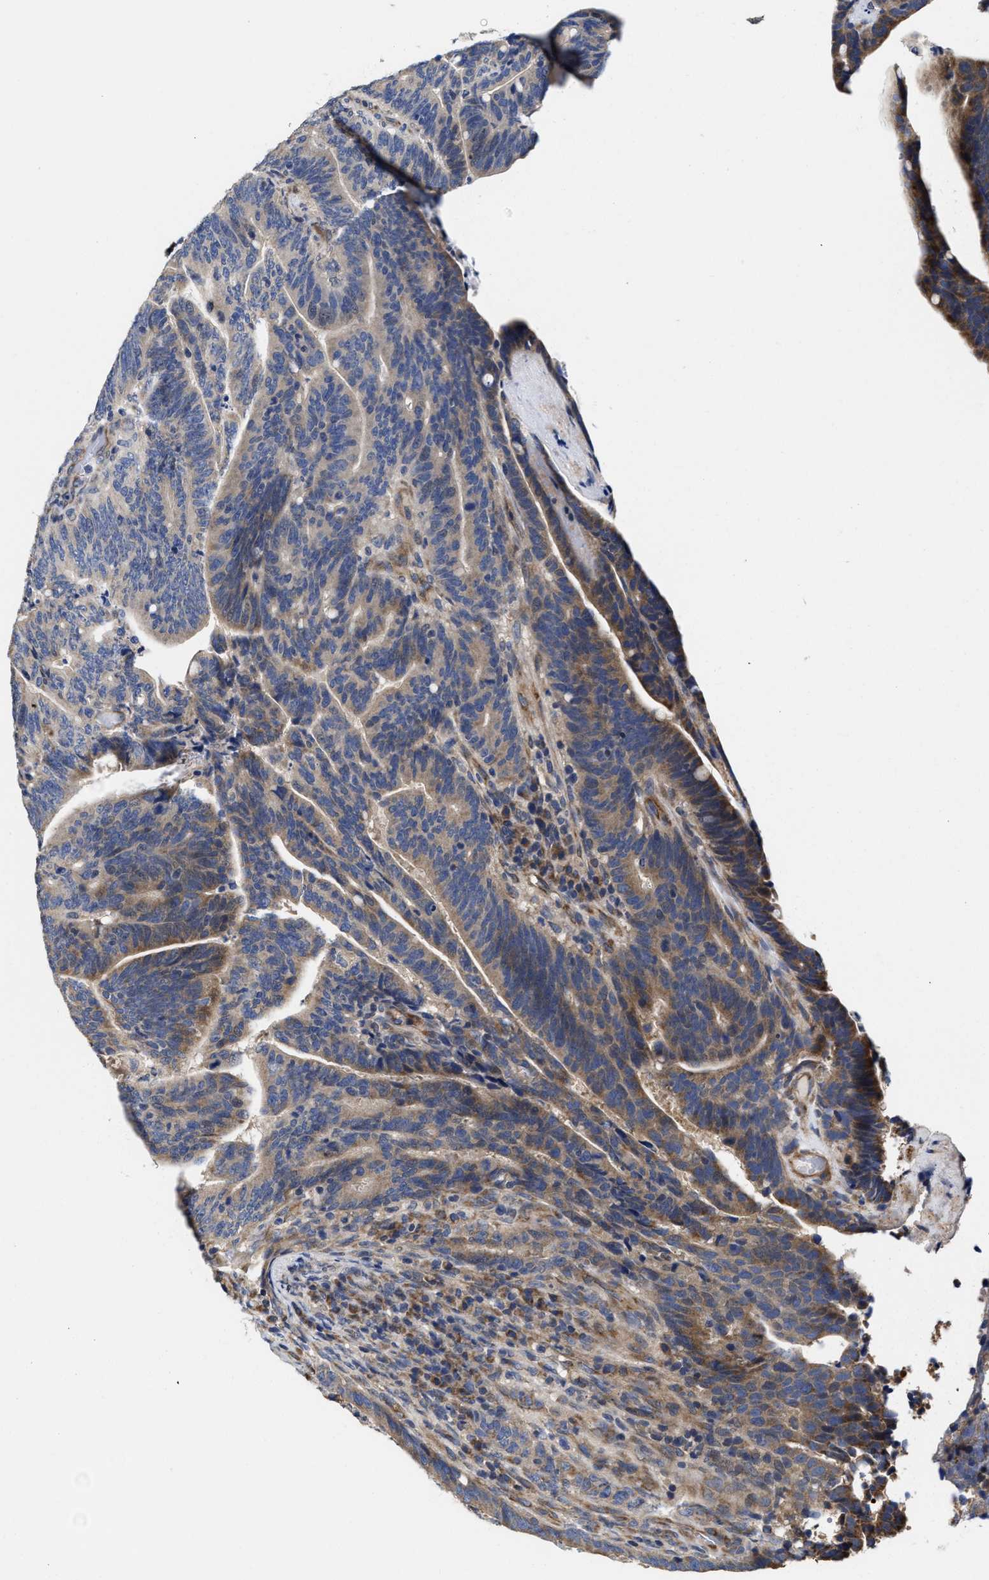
{"staining": {"intensity": "moderate", "quantity": "<25%", "location": "cytoplasmic/membranous"}, "tissue": "colorectal cancer", "cell_type": "Tumor cells", "image_type": "cancer", "snomed": [{"axis": "morphology", "description": "Adenocarcinoma, NOS"}, {"axis": "topography", "description": "Colon"}], "caption": "There is low levels of moderate cytoplasmic/membranous positivity in tumor cells of colorectal cancer (adenocarcinoma), as demonstrated by immunohistochemical staining (brown color).", "gene": "TRAF6", "patient": {"sex": "female", "age": 66}}